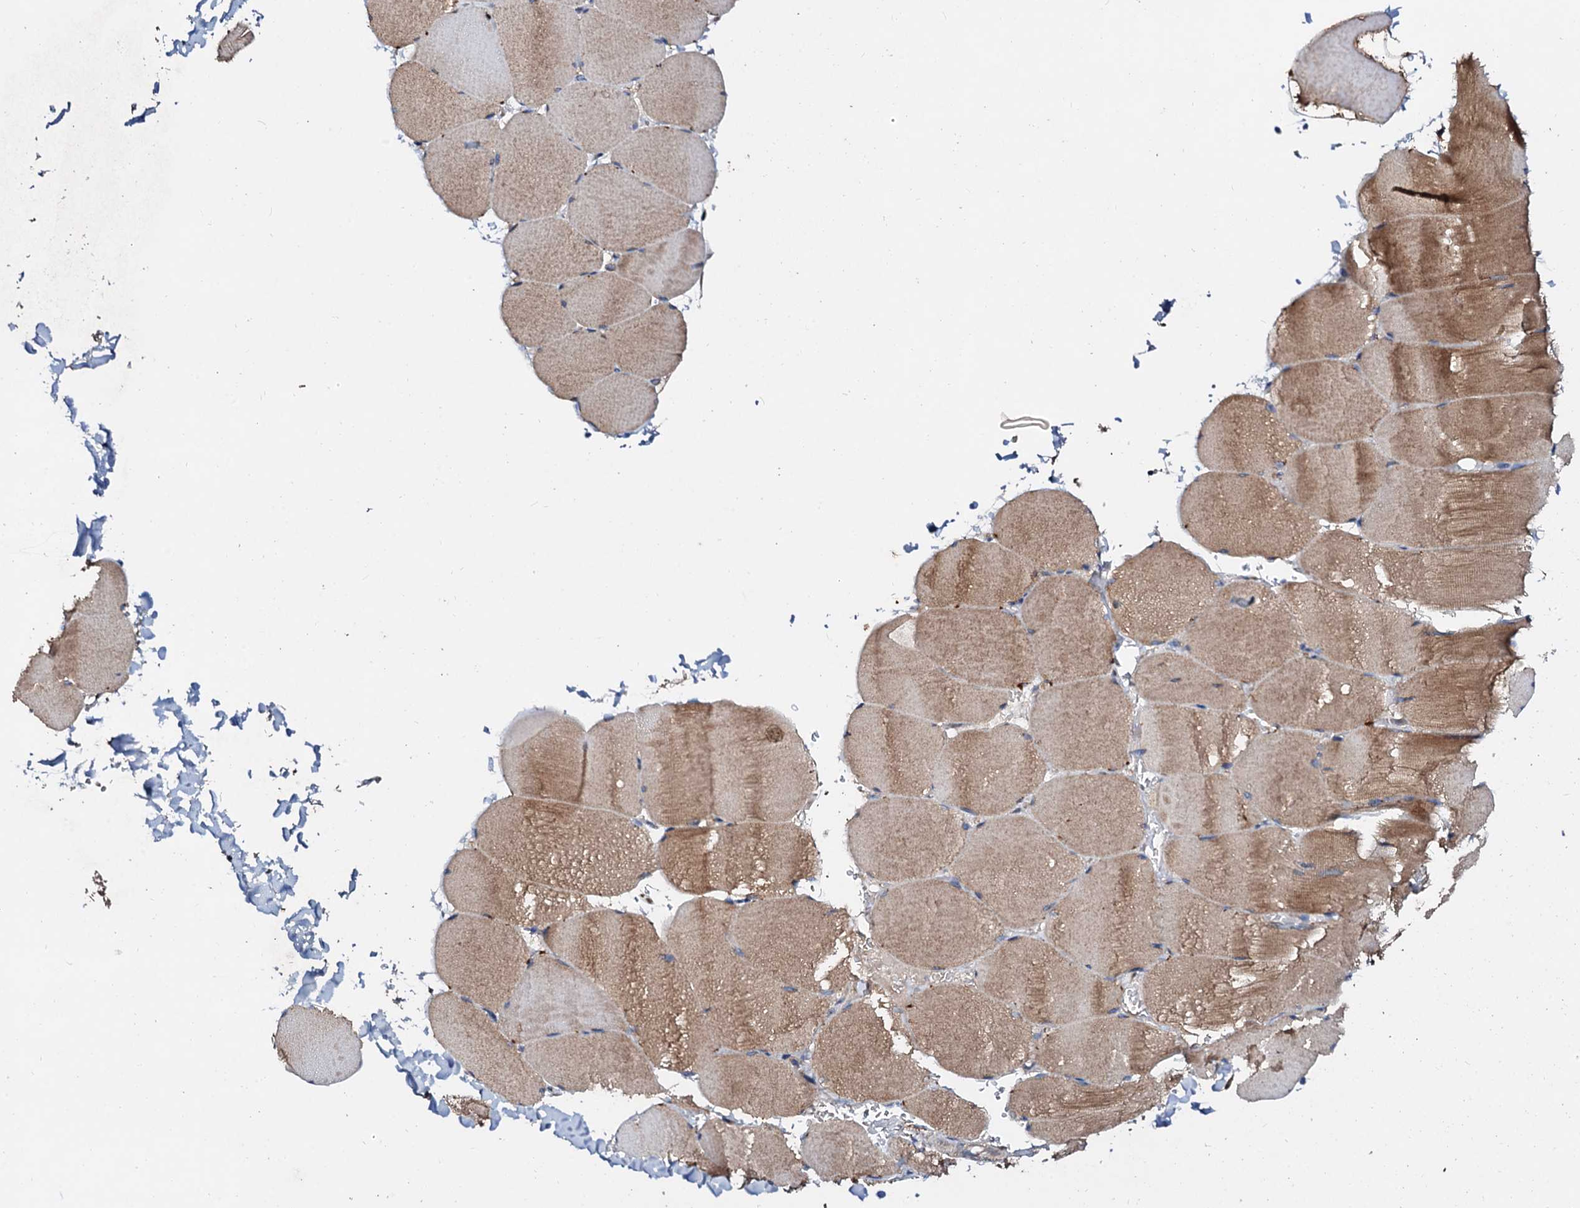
{"staining": {"intensity": "moderate", "quantity": ">75%", "location": "cytoplasmic/membranous"}, "tissue": "skeletal muscle", "cell_type": "Myocytes", "image_type": "normal", "snomed": [{"axis": "morphology", "description": "Normal tissue, NOS"}, {"axis": "topography", "description": "Skeletal muscle"}, {"axis": "topography", "description": "Head-Neck"}], "caption": "Myocytes reveal medium levels of moderate cytoplasmic/membranous positivity in approximately >75% of cells in unremarkable human skeletal muscle.", "gene": "FIBIN", "patient": {"sex": "male", "age": 66}}